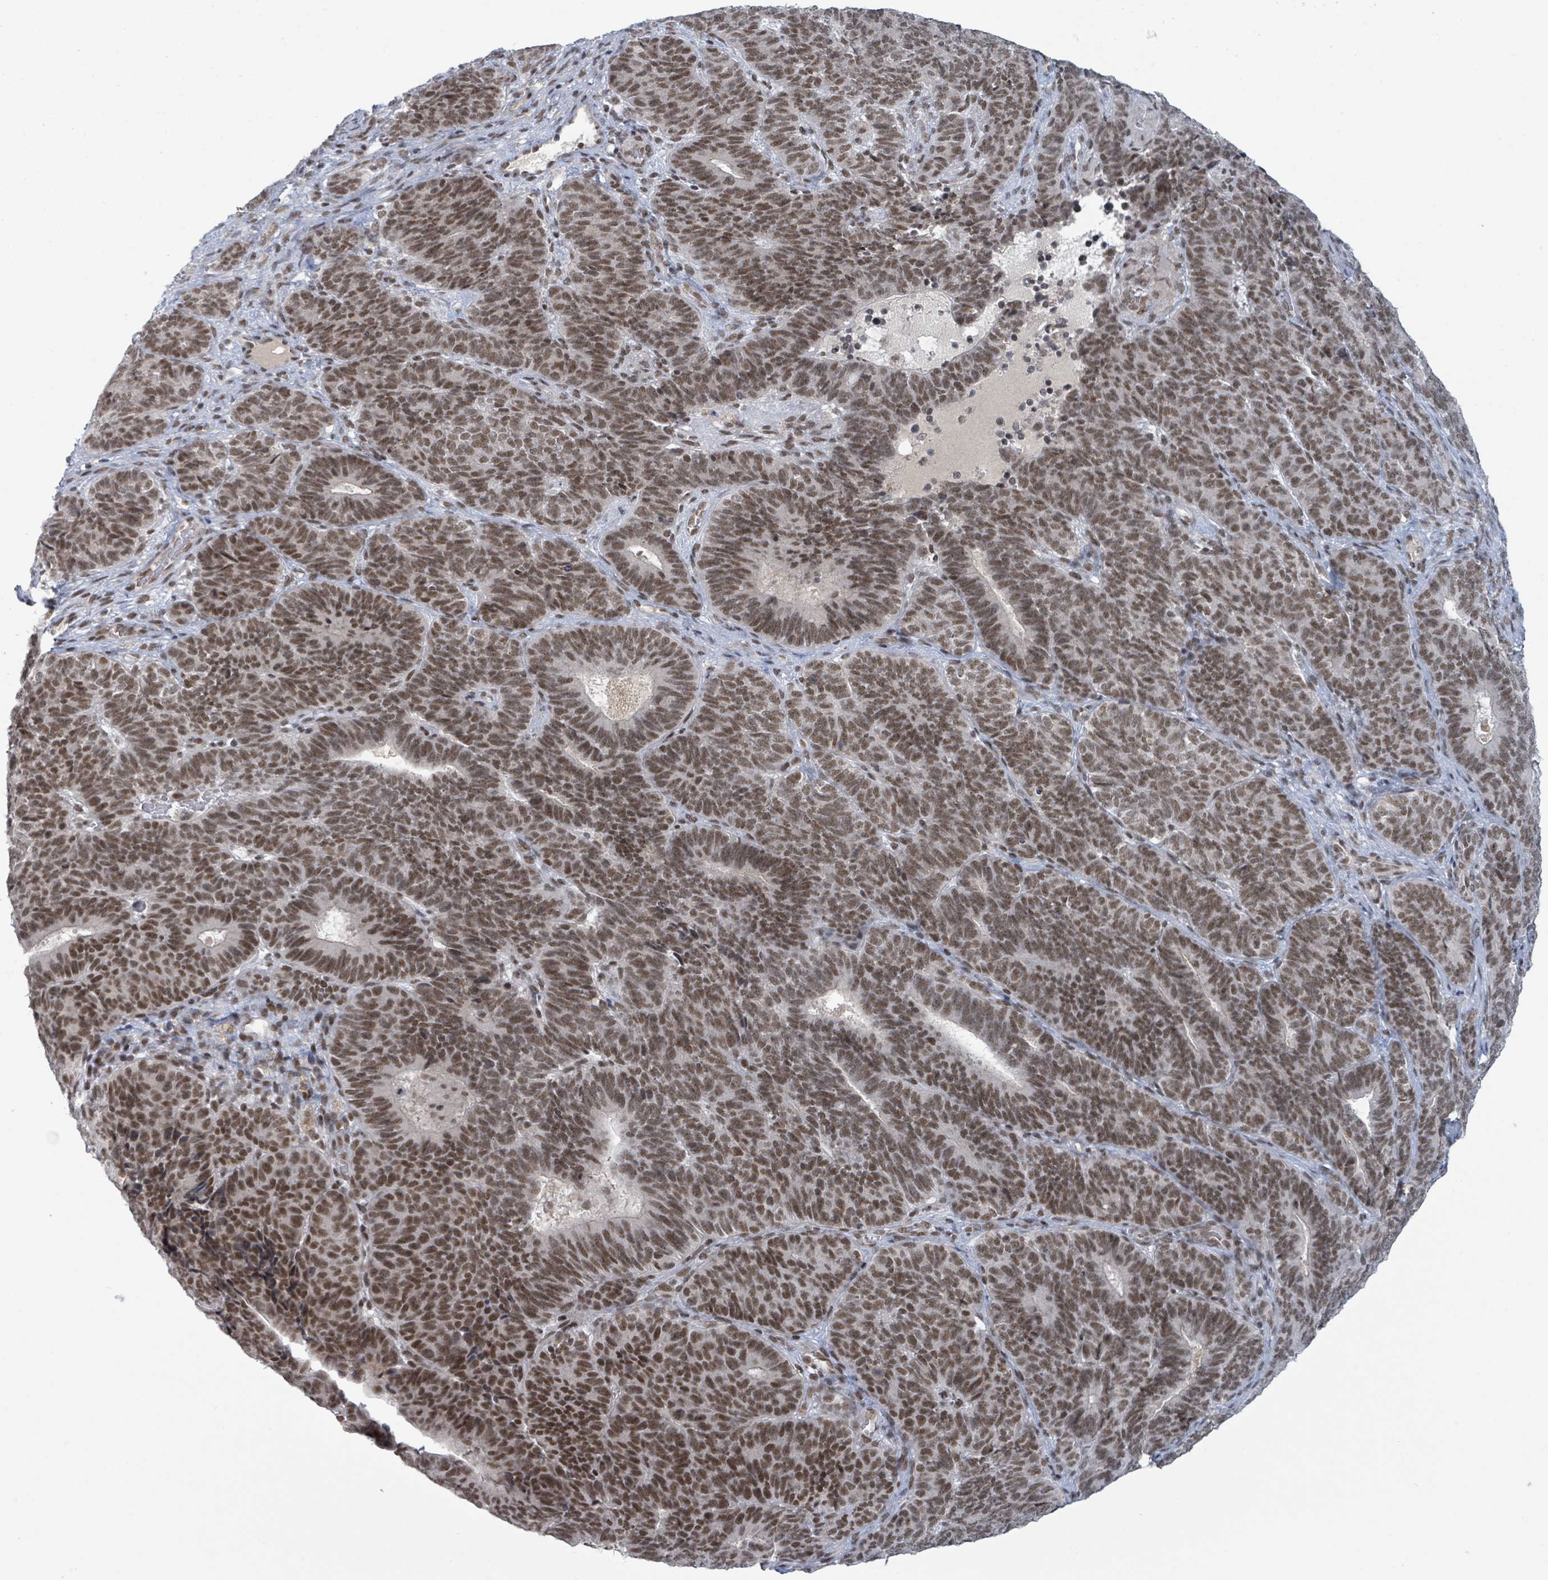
{"staining": {"intensity": "moderate", "quantity": ">75%", "location": "nuclear"}, "tissue": "endometrial cancer", "cell_type": "Tumor cells", "image_type": "cancer", "snomed": [{"axis": "morphology", "description": "Adenocarcinoma, NOS"}, {"axis": "topography", "description": "Endometrium"}], "caption": "Endometrial cancer (adenocarcinoma) stained with a protein marker demonstrates moderate staining in tumor cells.", "gene": "BANP", "patient": {"sex": "female", "age": 70}}